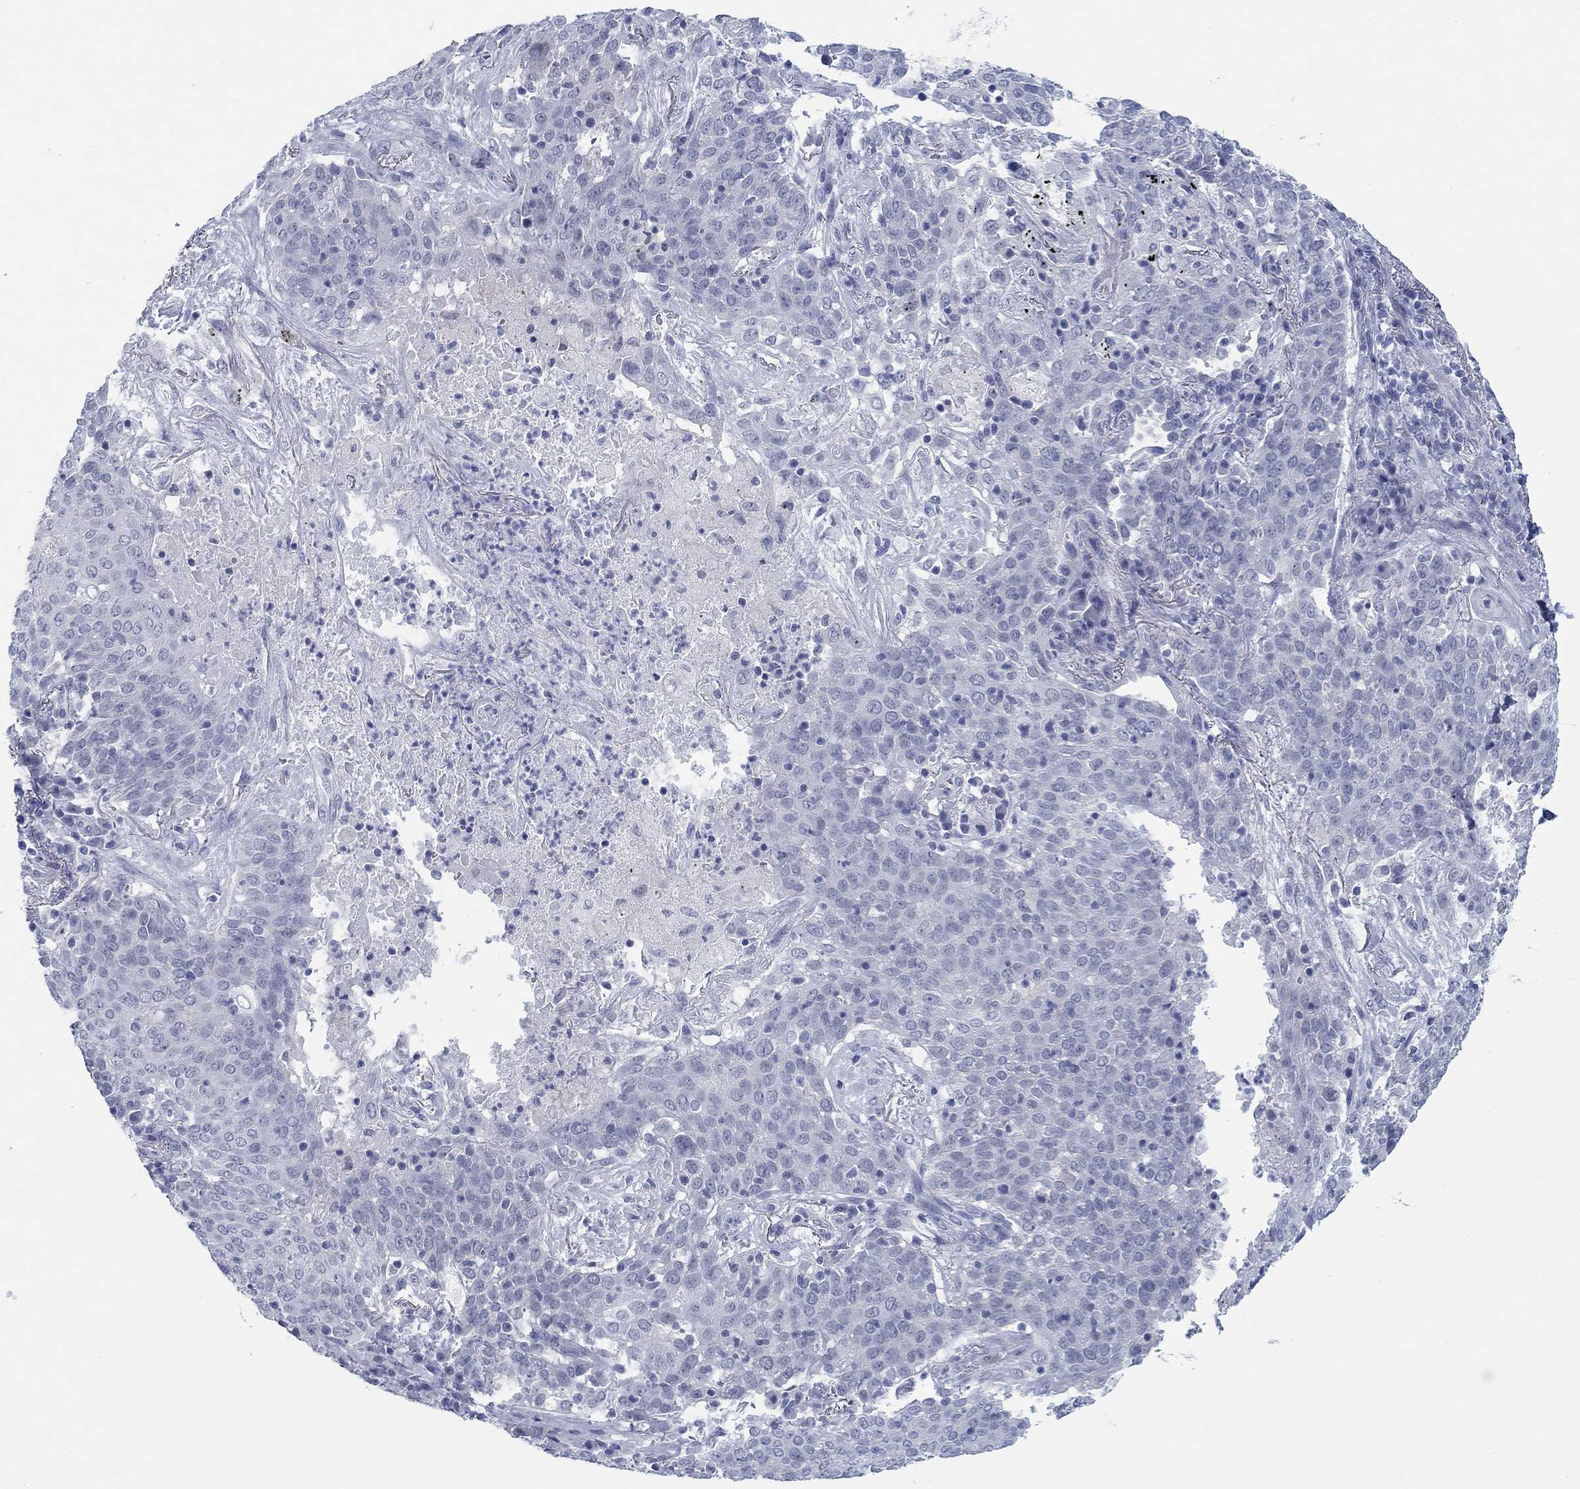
{"staining": {"intensity": "negative", "quantity": "none", "location": "none"}, "tissue": "lung cancer", "cell_type": "Tumor cells", "image_type": "cancer", "snomed": [{"axis": "morphology", "description": "Squamous cell carcinoma, NOS"}, {"axis": "topography", "description": "Lung"}], "caption": "A histopathology image of human squamous cell carcinoma (lung) is negative for staining in tumor cells.", "gene": "DNAL1", "patient": {"sex": "male", "age": 82}}